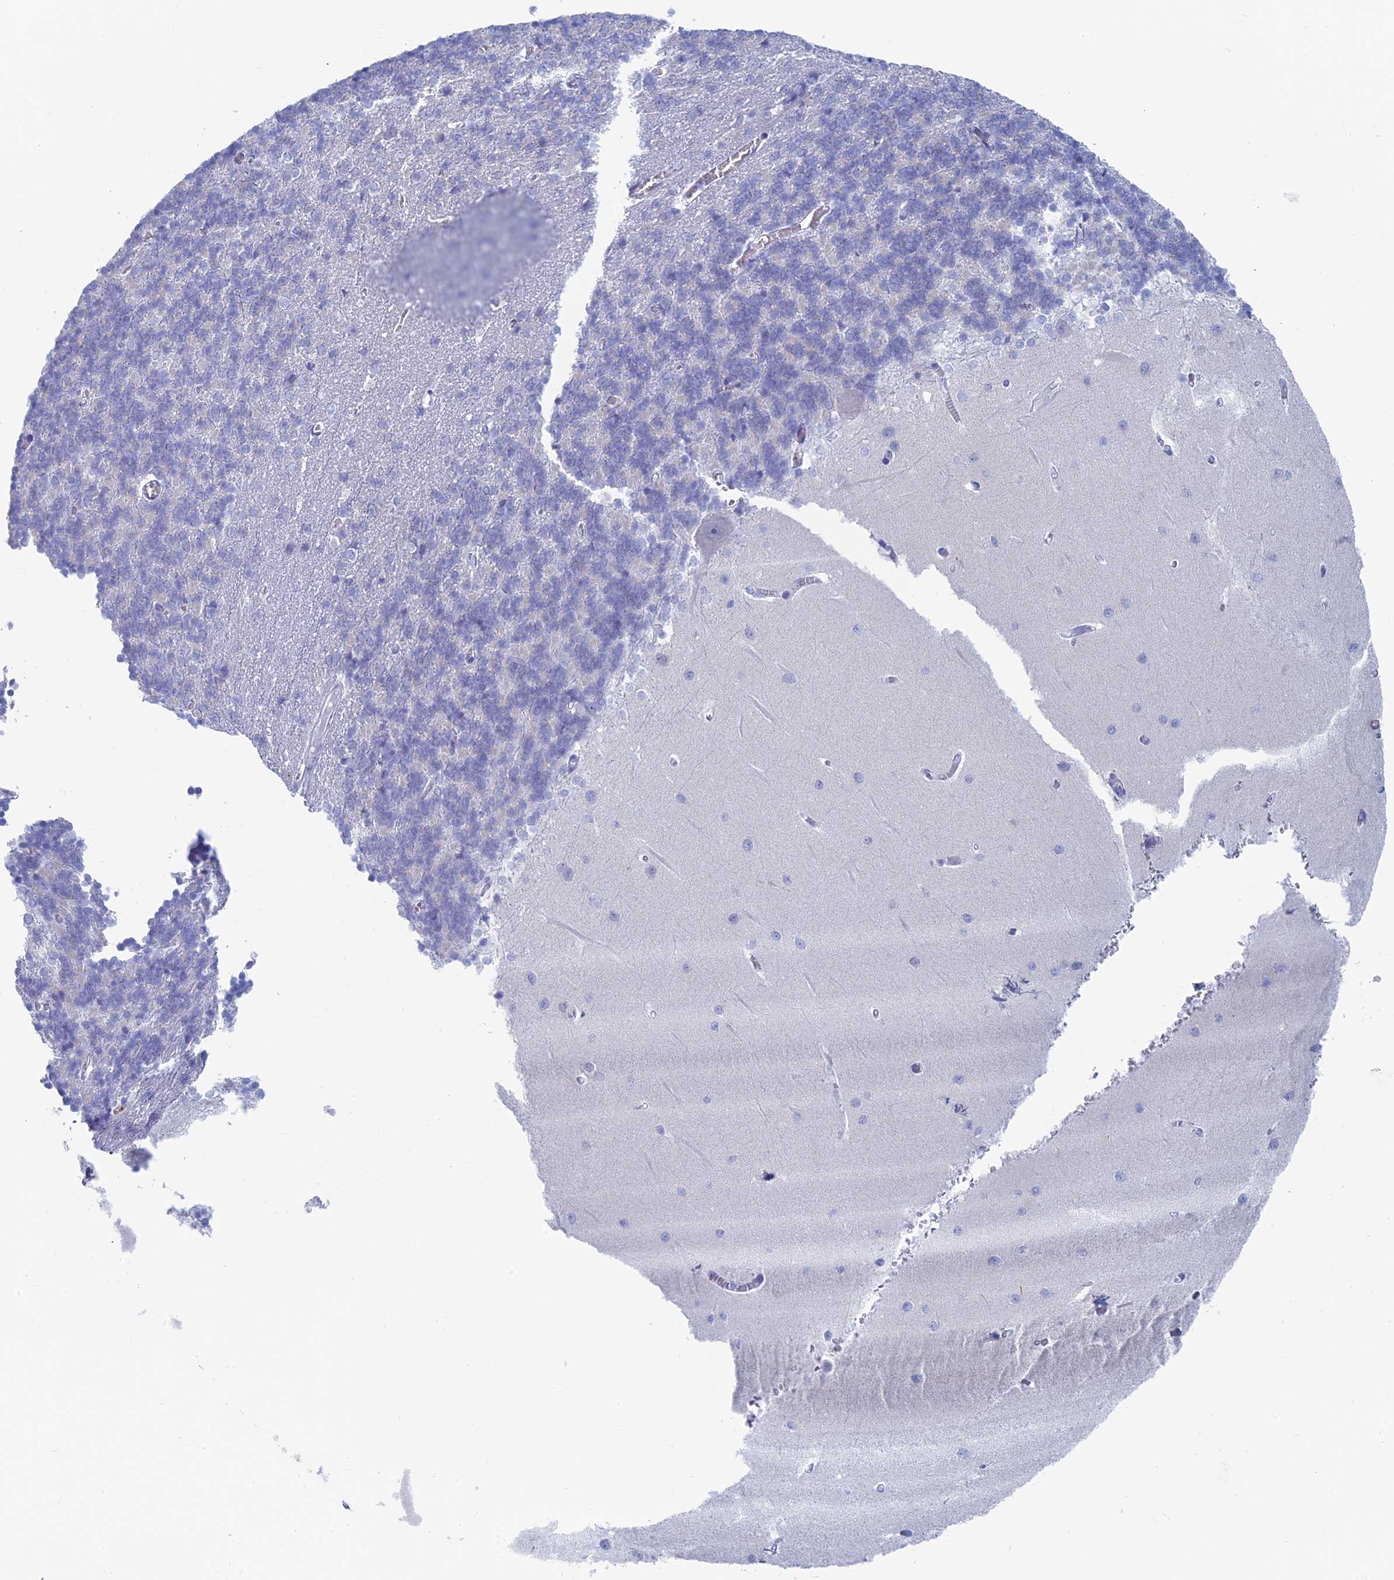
{"staining": {"intensity": "negative", "quantity": "none", "location": "none"}, "tissue": "cerebellum", "cell_type": "Cells in granular layer", "image_type": "normal", "snomed": [{"axis": "morphology", "description": "Normal tissue, NOS"}, {"axis": "topography", "description": "Cerebellum"}], "caption": "Immunohistochemistry (IHC) of benign human cerebellum displays no positivity in cells in granular layer.", "gene": "ALMS1", "patient": {"sex": "male", "age": 37}}